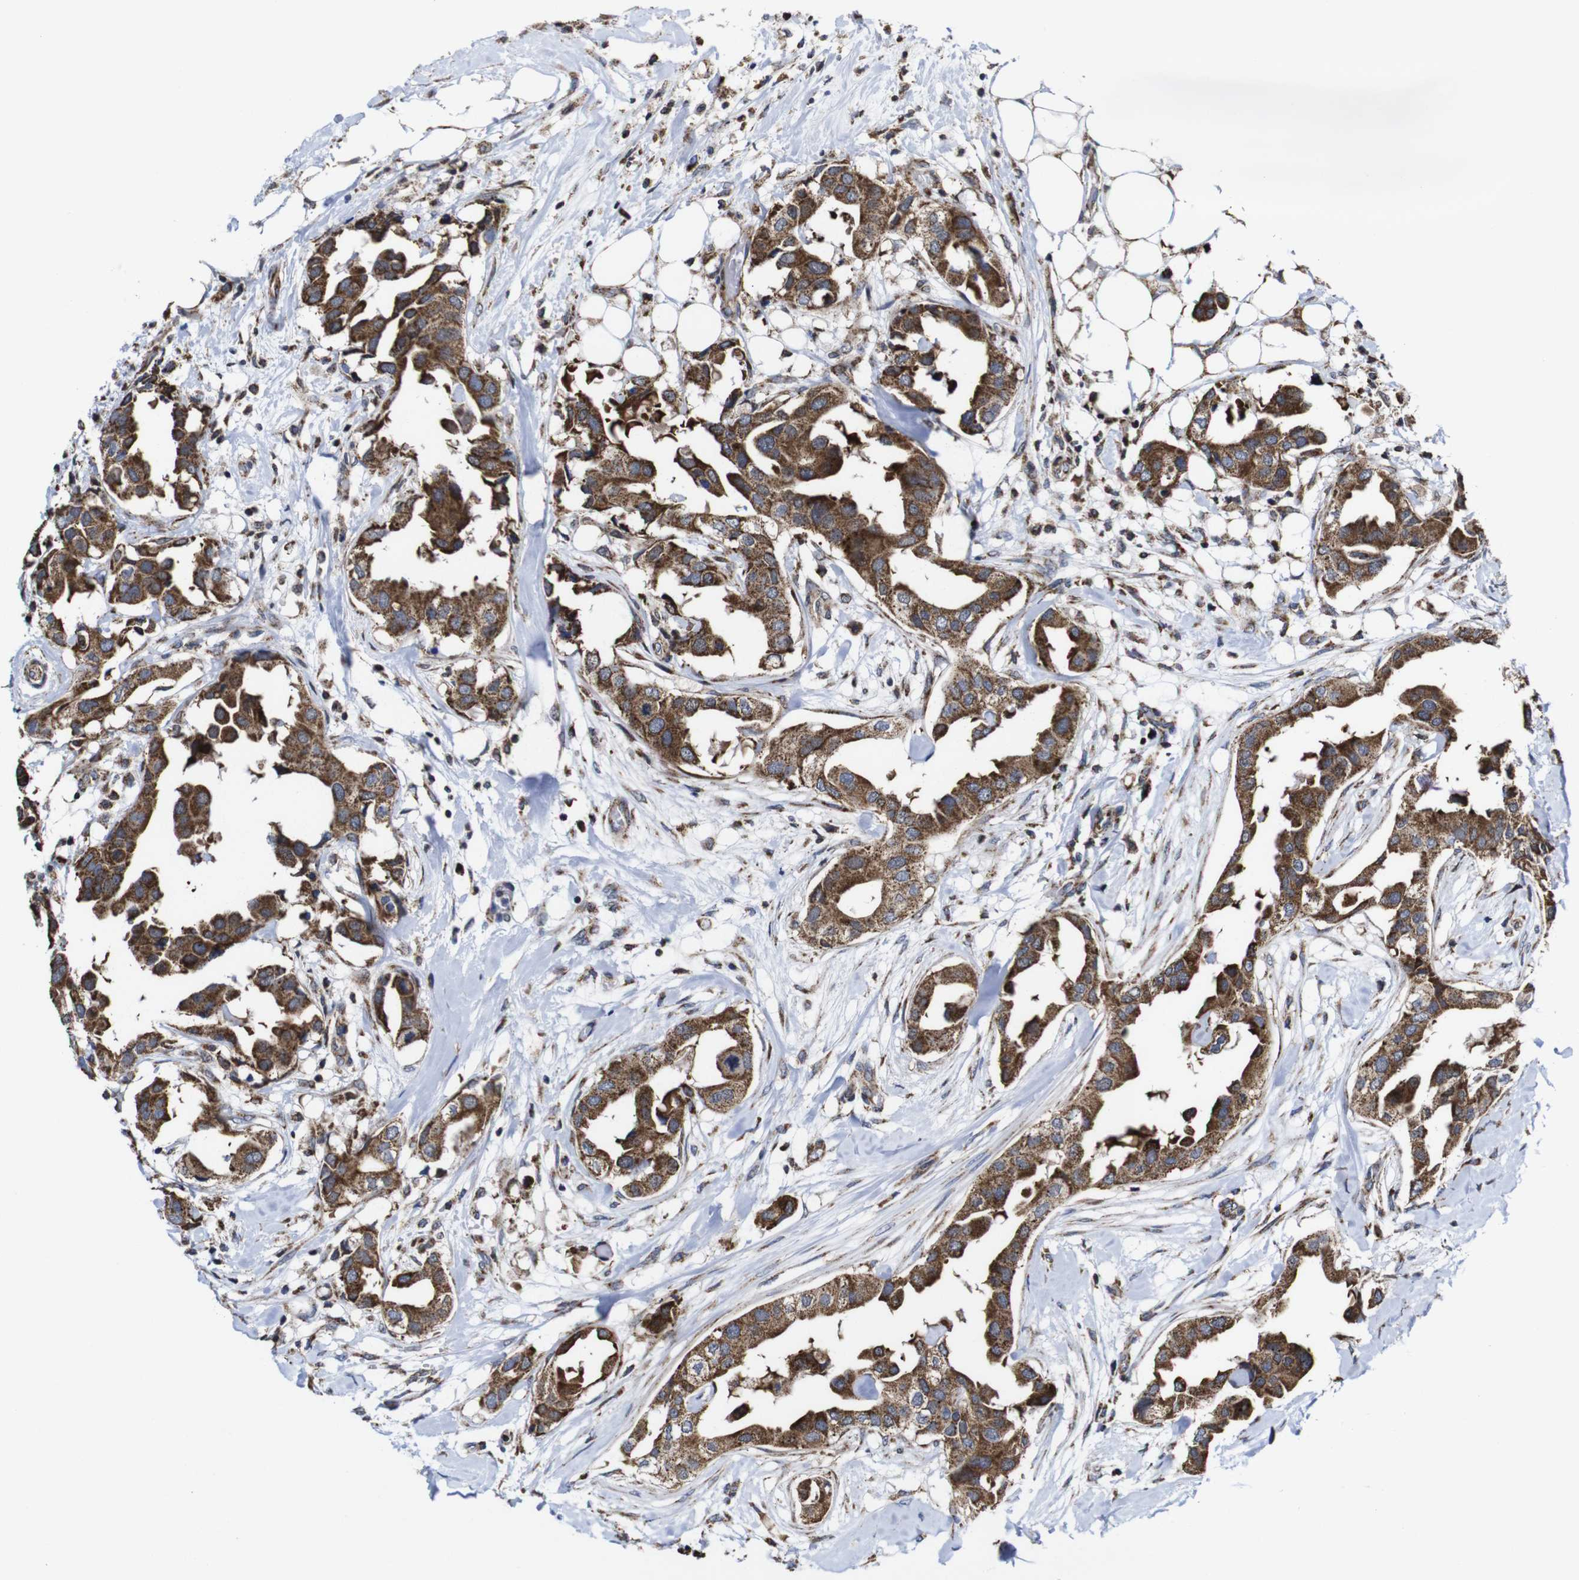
{"staining": {"intensity": "moderate", "quantity": ">75%", "location": "cytoplasmic/membranous"}, "tissue": "breast cancer", "cell_type": "Tumor cells", "image_type": "cancer", "snomed": [{"axis": "morphology", "description": "Duct carcinoma"}, {"axis": "topography", "description": "Breast"}], "caption": "High-power microscopy captured an immunohistochemistry (IHC) photomicrograph of breast intraductal carcinoma, revealing moderate cytoplasmic/membranous staining in about >75% of tumor cells.", "gene": "C17orf80", "patient": {"sex": "female", "age": 40}}